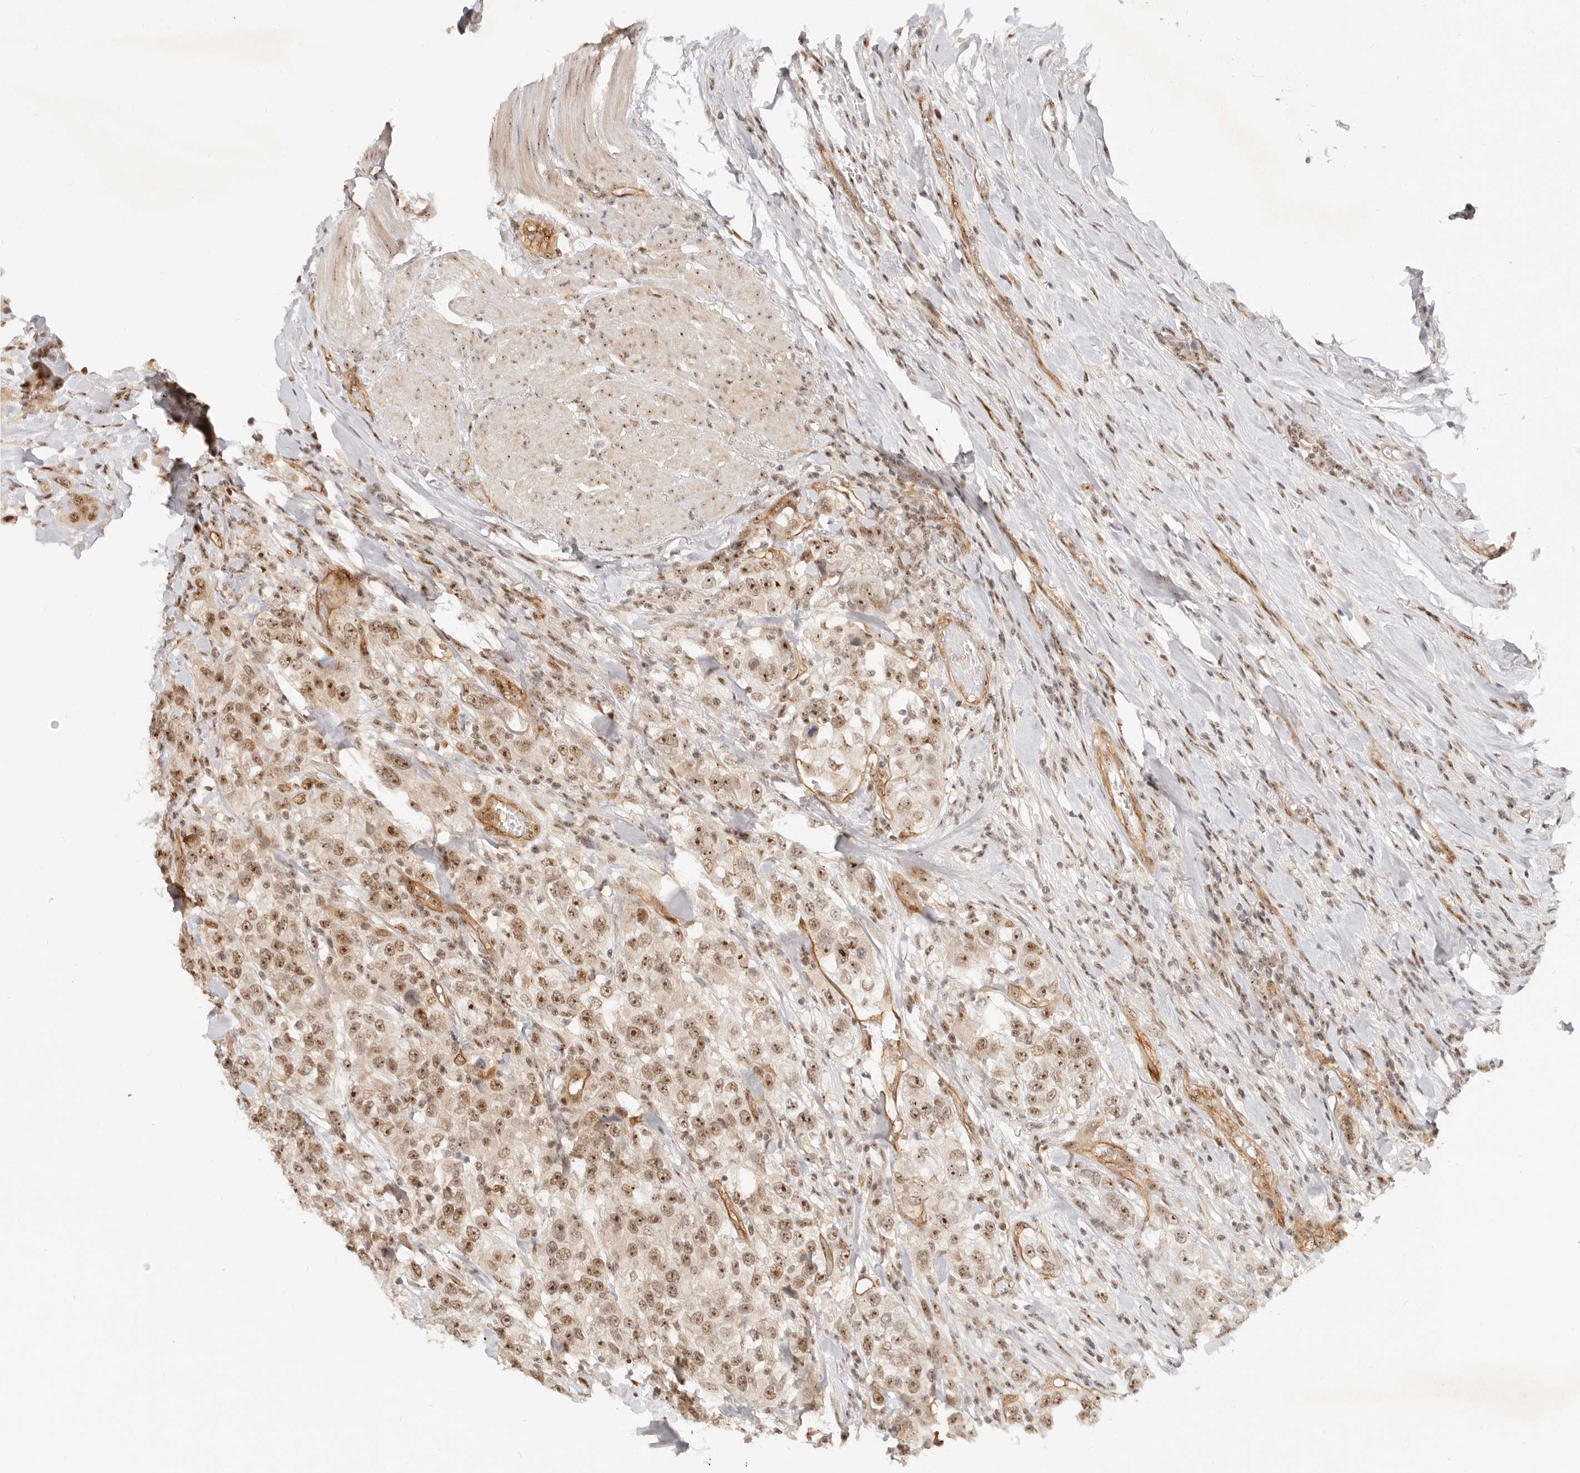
{"staining": {"intensity": "moderate", "quantity": ">75%", "location": "nuclear"}, "tissue": "urothelial cancer", "cell_type": "Tumor cells", "image_type": "cancer", "snomed": [{"axis": "morphology", "description": "Urothelial carcinoma, High grade"}, {"axis": "topography", "description": "Urinary bladder"}], "caption": "Immunohistochemical staining of human urothelial carcinoma (high-grade) displays moderate nuclear protein expression in about >75% of tumor cells. The protein is stained brown, and the nuclei are stained in blue (DAB IHC with brightfield microscopy, high magnification).", "gene": "BAP1", "patient": {"sex": "female", "age": 80}}